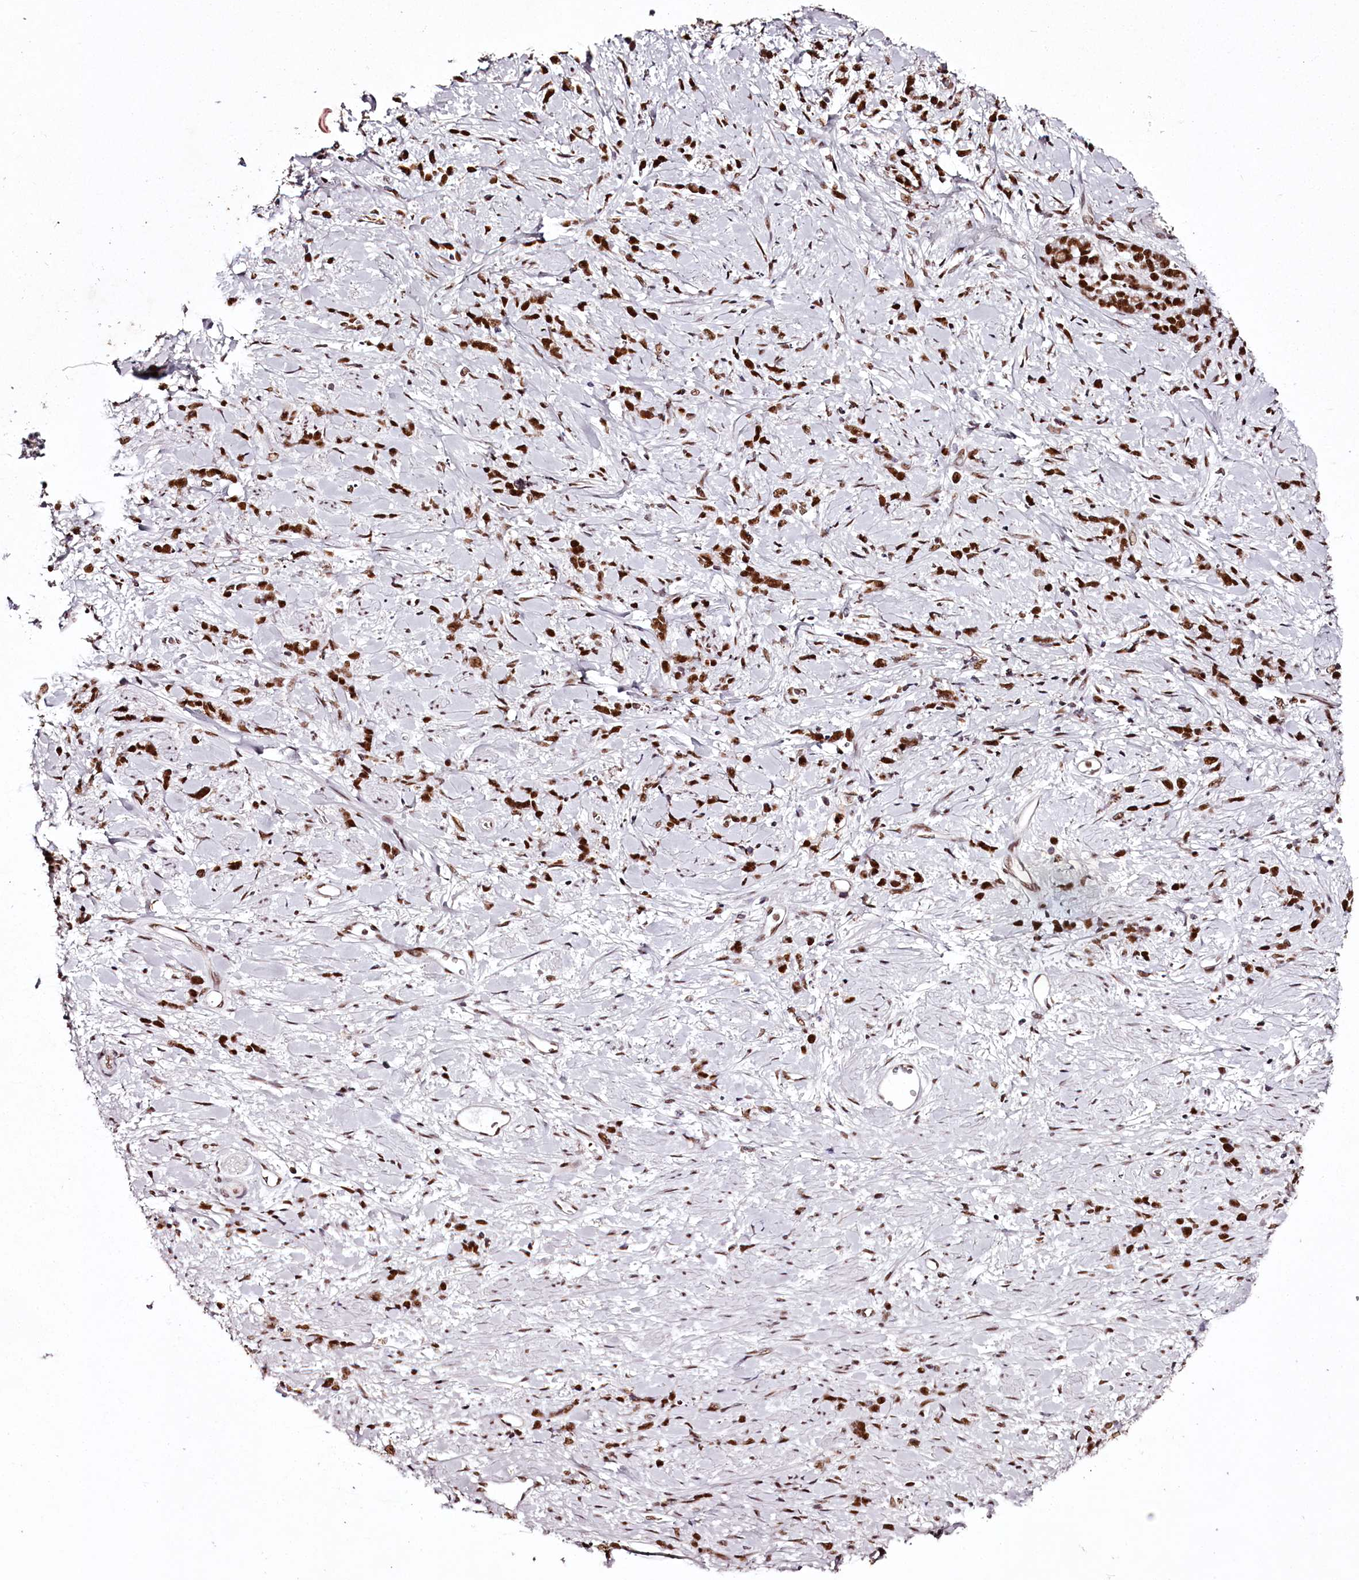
{"staining": {"intensity": "strong", "quantity": ">75%", "location": "nuclear"}, "tissue": "stomach cancer", "cell_type": "Tumor cells", "image_type": "cancer", "snomed": [{"axis": "morphology", "description": "Adenocarcinoma, NOS"}, {"axis": "topography", "description": "Stomach"}], "caption": "Tumor cells reveal high levels of strong nuclear staining in about >75% of cells in stomach cancer (adenocarcinoma).", "gene": "PSPC1", "patient": {"sex": "female", "age": 60}}